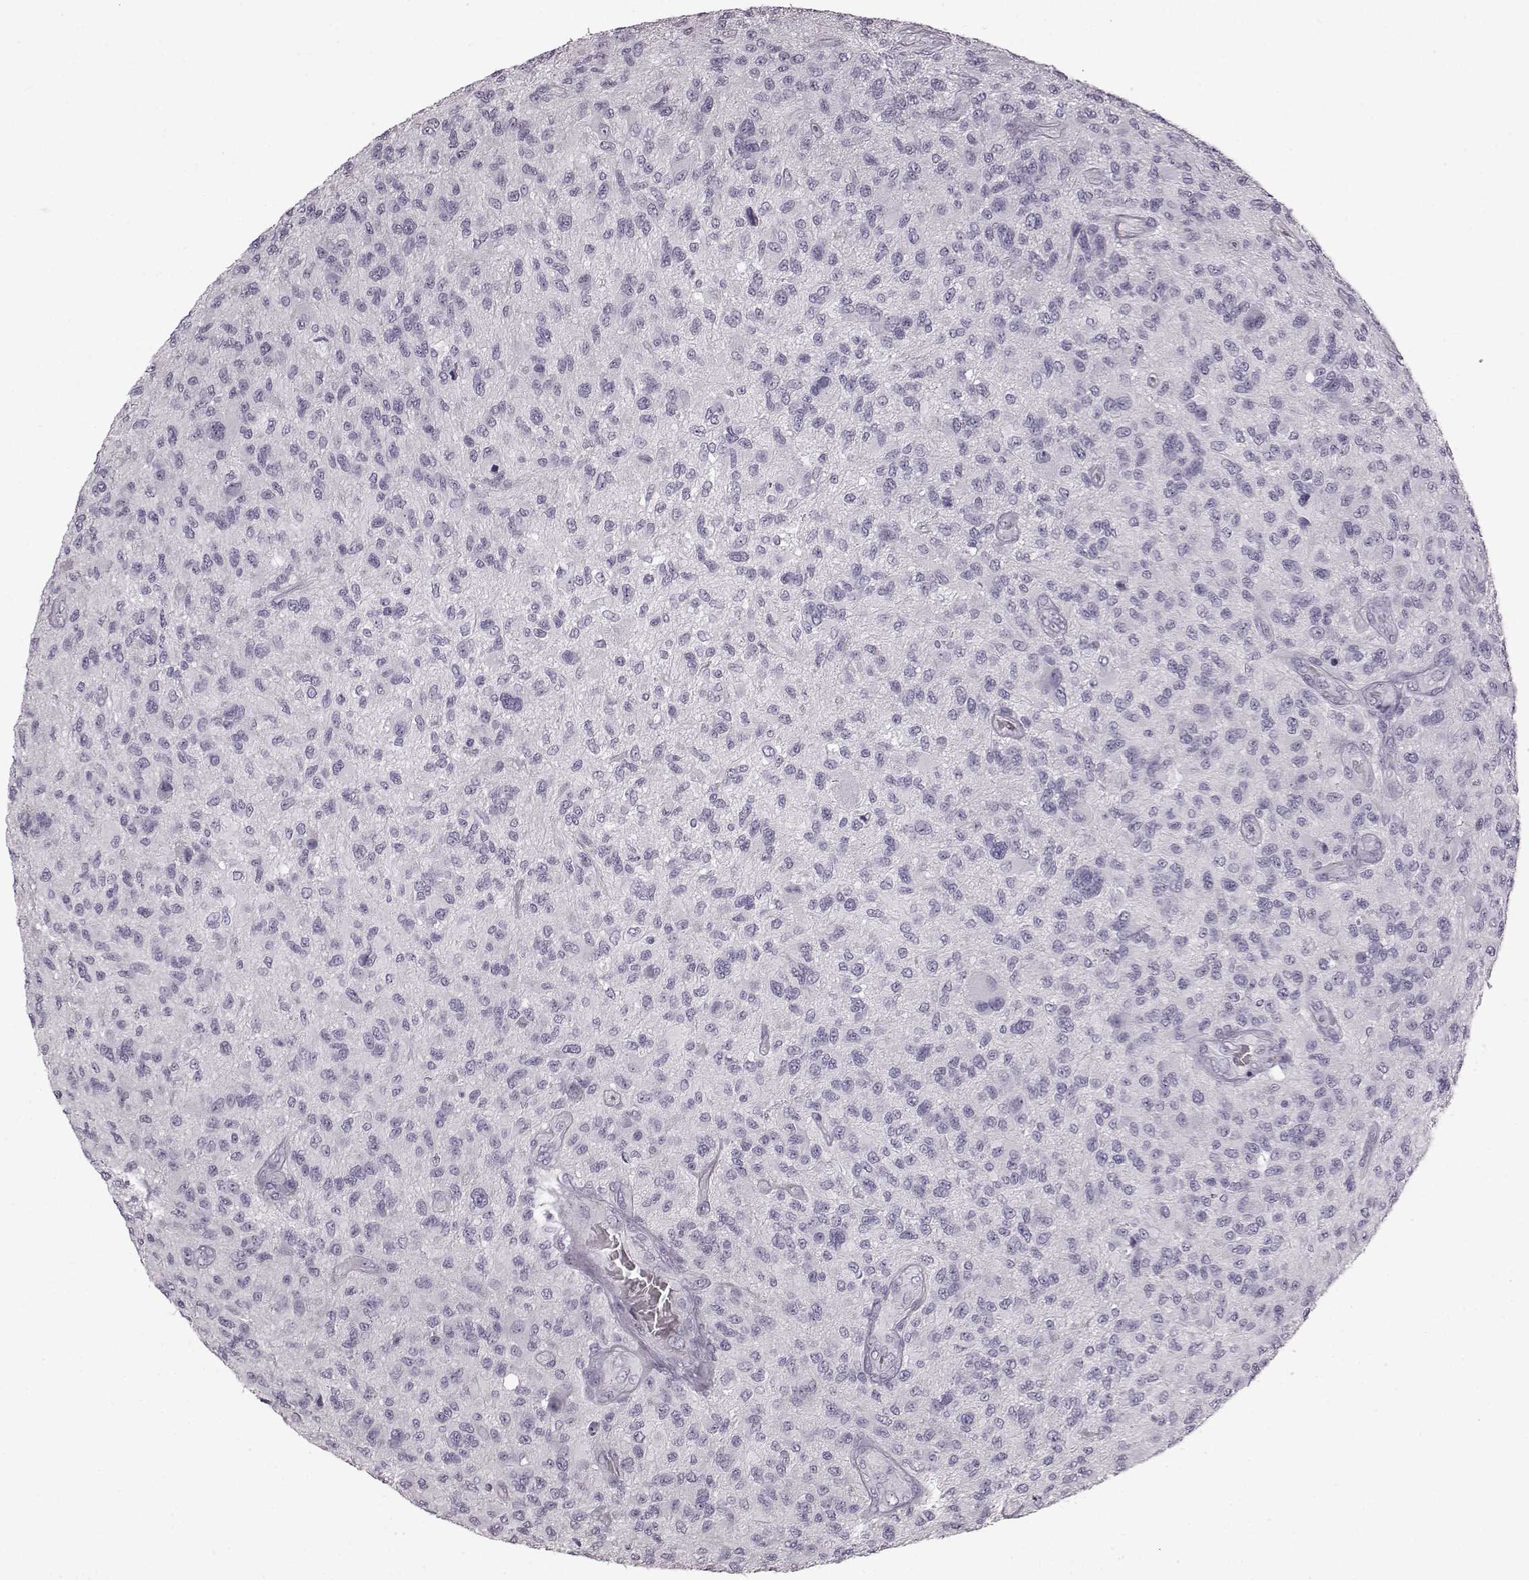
{"staining": {"intensity": "negative", "quantity": "none", "location": "none"}, "tissue": "glioma", "cell_type": "Tumor cells", "image_type": "cancer", "snomed": [{"axis": "morphology", "description": "Glioma, malignant, High grade"}, {"axis": "topography", "description": "Brain"}], "caption": "Malignant high-grade glioma stained for a protein using immunohistochemistry (IHC) displays no expression tumor cells.", "gene": "PRPH2", "patient": {"sex": "male", "age": 47}}